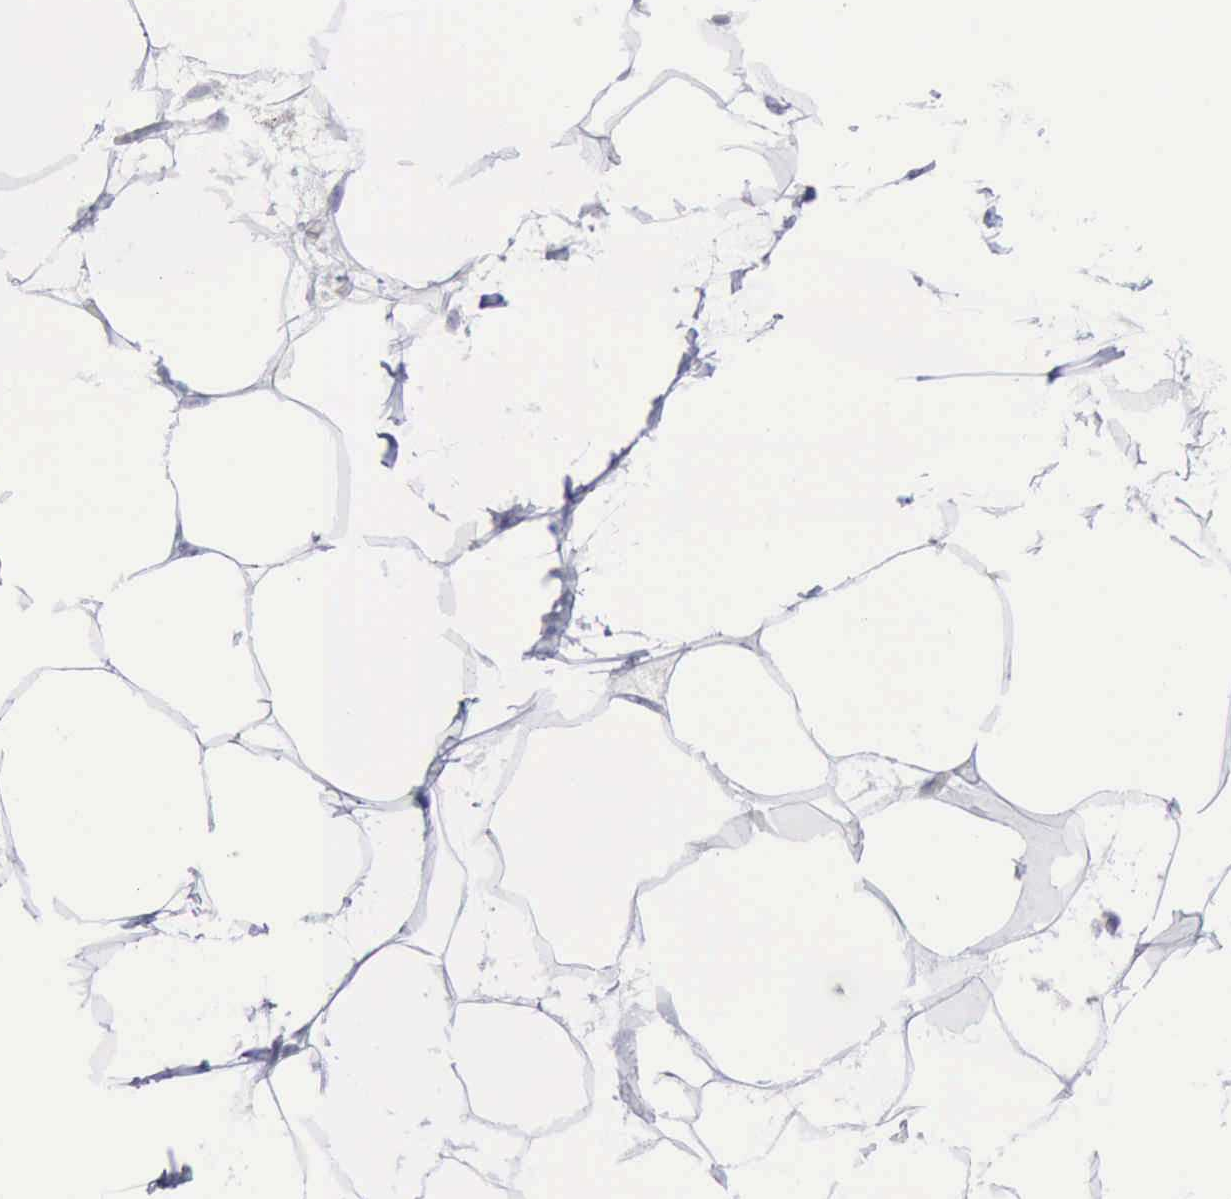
{"staining": {"intensity": "negative", "quantity": "none", "location": "none"}, "tissue": "adipose tissue", "cell_type": "Adipocytes", "image_type": "normal", "snomed": [{"axis": "morphology", "description": "Normal tissue, NOS"}, {"axis": "morphology", "description": "Duct carcinoma"}, {"axis": "topography", "description": "Breast"}, {"axis": "topography", "description": "Adipose tissue"}], "caption": "An IHC histopathology image of benign adipose tissue is shown. There is no staining in adipocytes of adipose tissue.", "gene": "SATB2", "patient": {"sex": "female", "age": 37}}